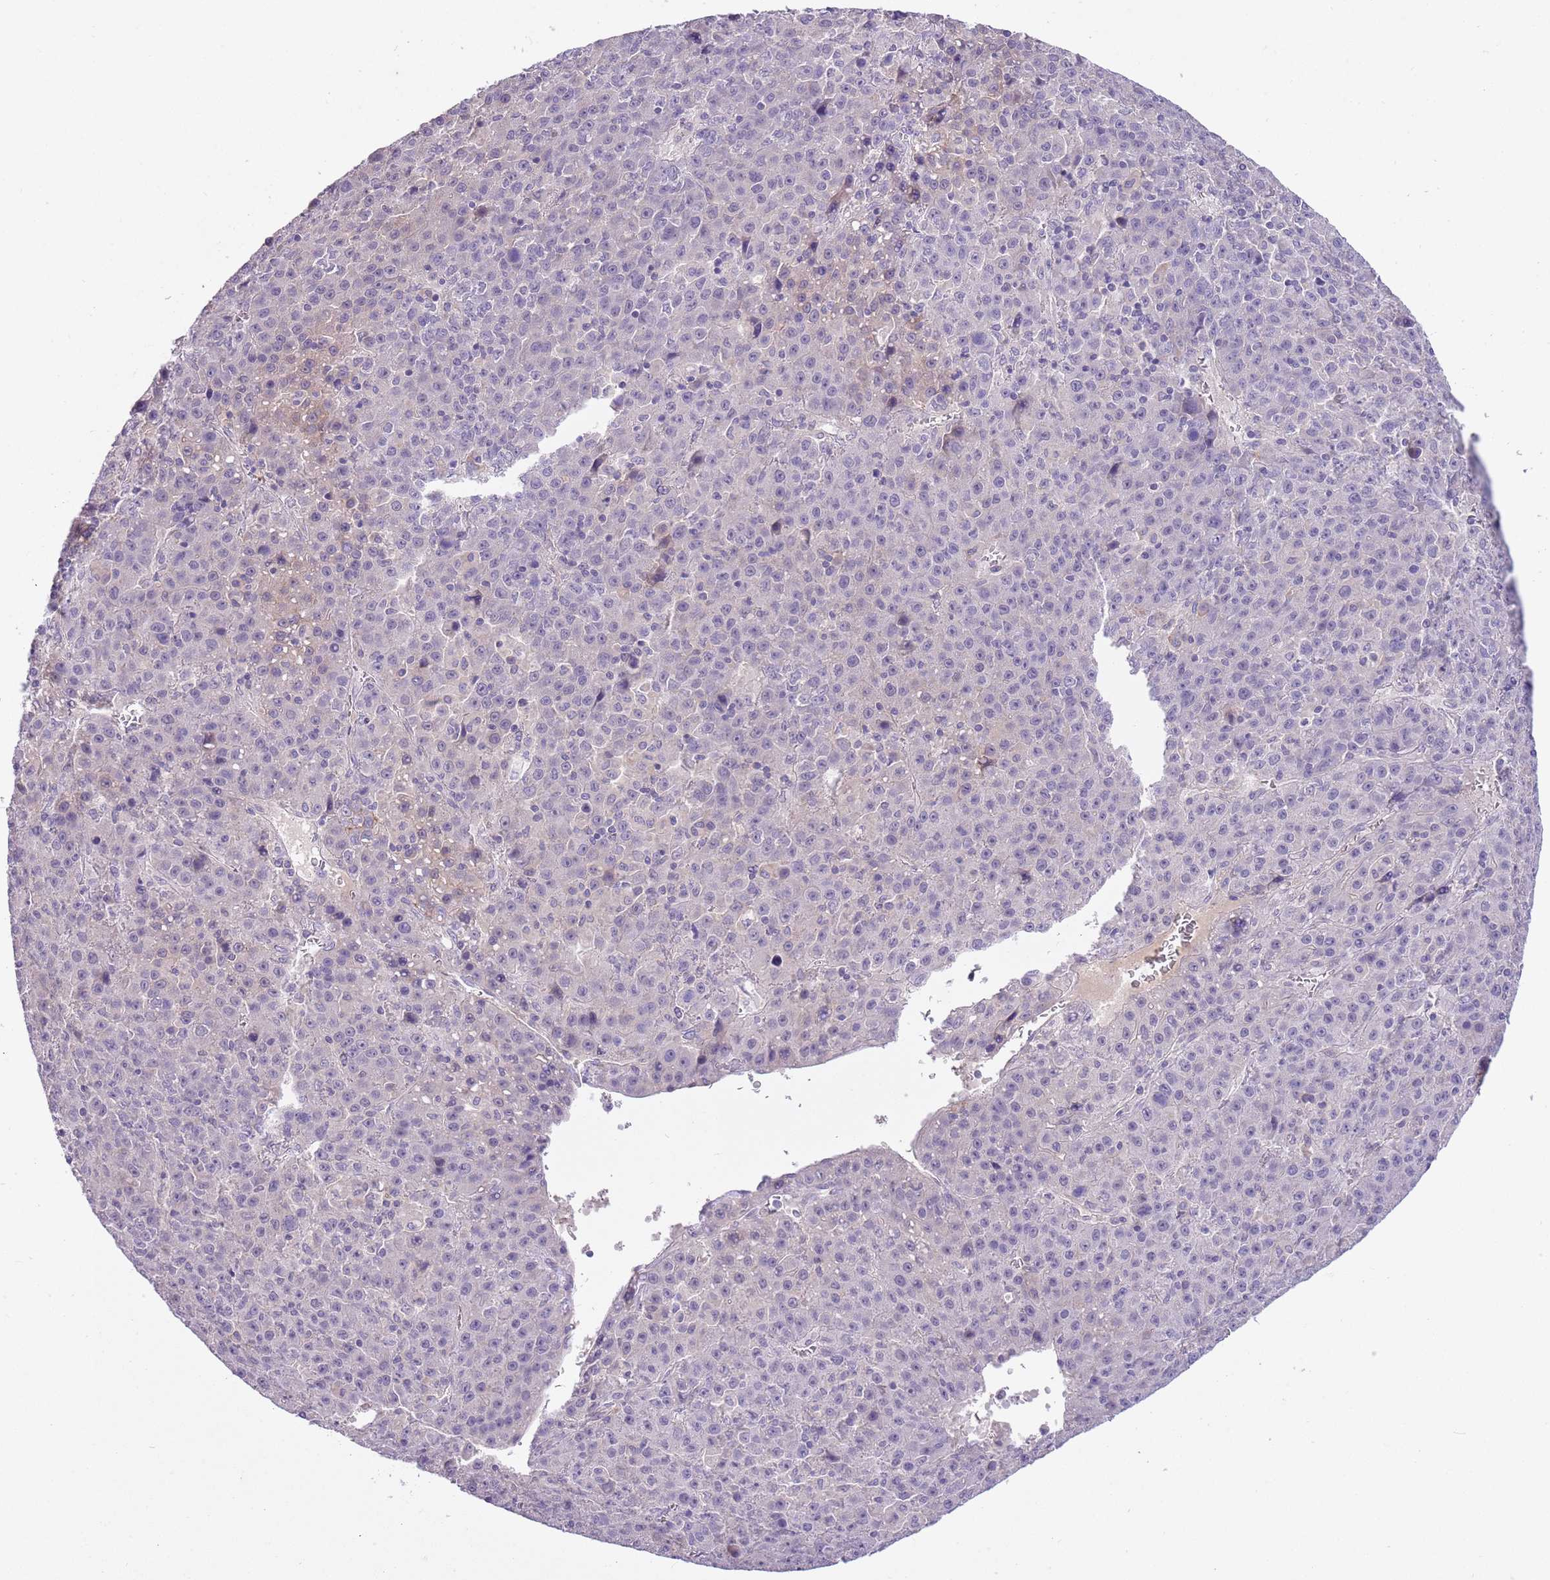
{"staining": {"intensity": "negative", "quantity": "none", "location": "none"}, "tissue": "liver cancer", "cell_type": "Tumor cells", "image_type": "cancer", "snomed": [{"axis": "morphology", "description": "Carcinoma, Hepatocellular, NOS"}, {"axis": "topography", "description": "Liver"}], "caption": "An immunohistochemistry histopathology image of liver hepatocellular carcinoma is shown. There is no staining in tumor cells of liver hepatocellular carcinoma. (IHC, brightfield microscopy, high magnification).", "gene": "CFAP73", "patient": {"sex": "female", "age": 53}}